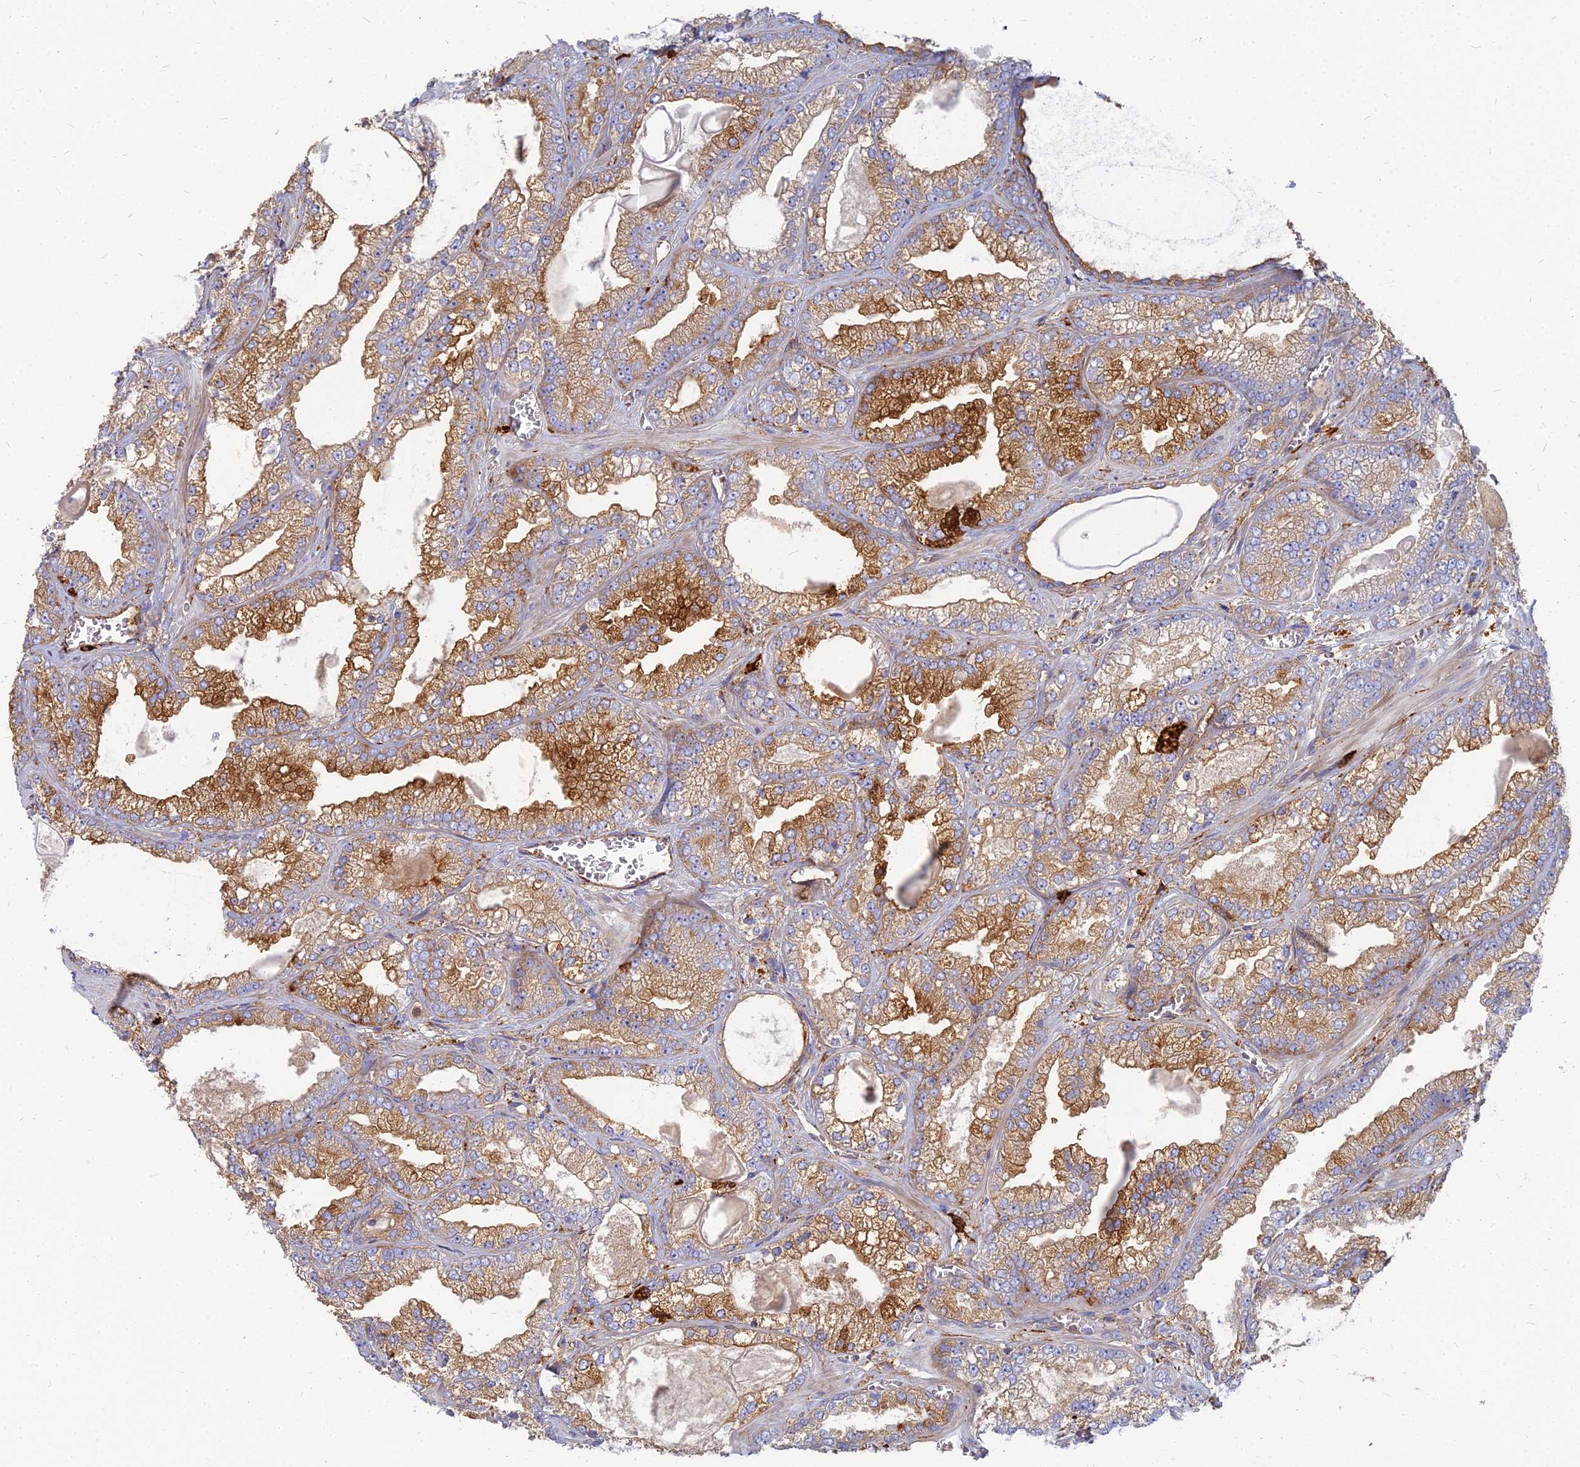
{"staining": {"intensity": "moderate", "quantity": ">75%", "location": "cytoplasmic/membranous"}, "tissue": "prostate cancer", "cell_type": "Tumor cells", "image_type": "cancer", "snomed": [{"axis": "morphology", "description": "Adenocarcinoma, Low grade"}, {"axis": "topography", "description": "Prostate"}], "caption": "Protein expression analysis of prostate cancer (low-grade adenocarcinoma) displays moderate cytoplasmic/membranous positivity in approximately >75% of tumor cells. (brown staining indicates protein expression, while blue staining denotes nuclei).", "gene": "VAT1", "patient": {"sex": "male", "age": 57}}